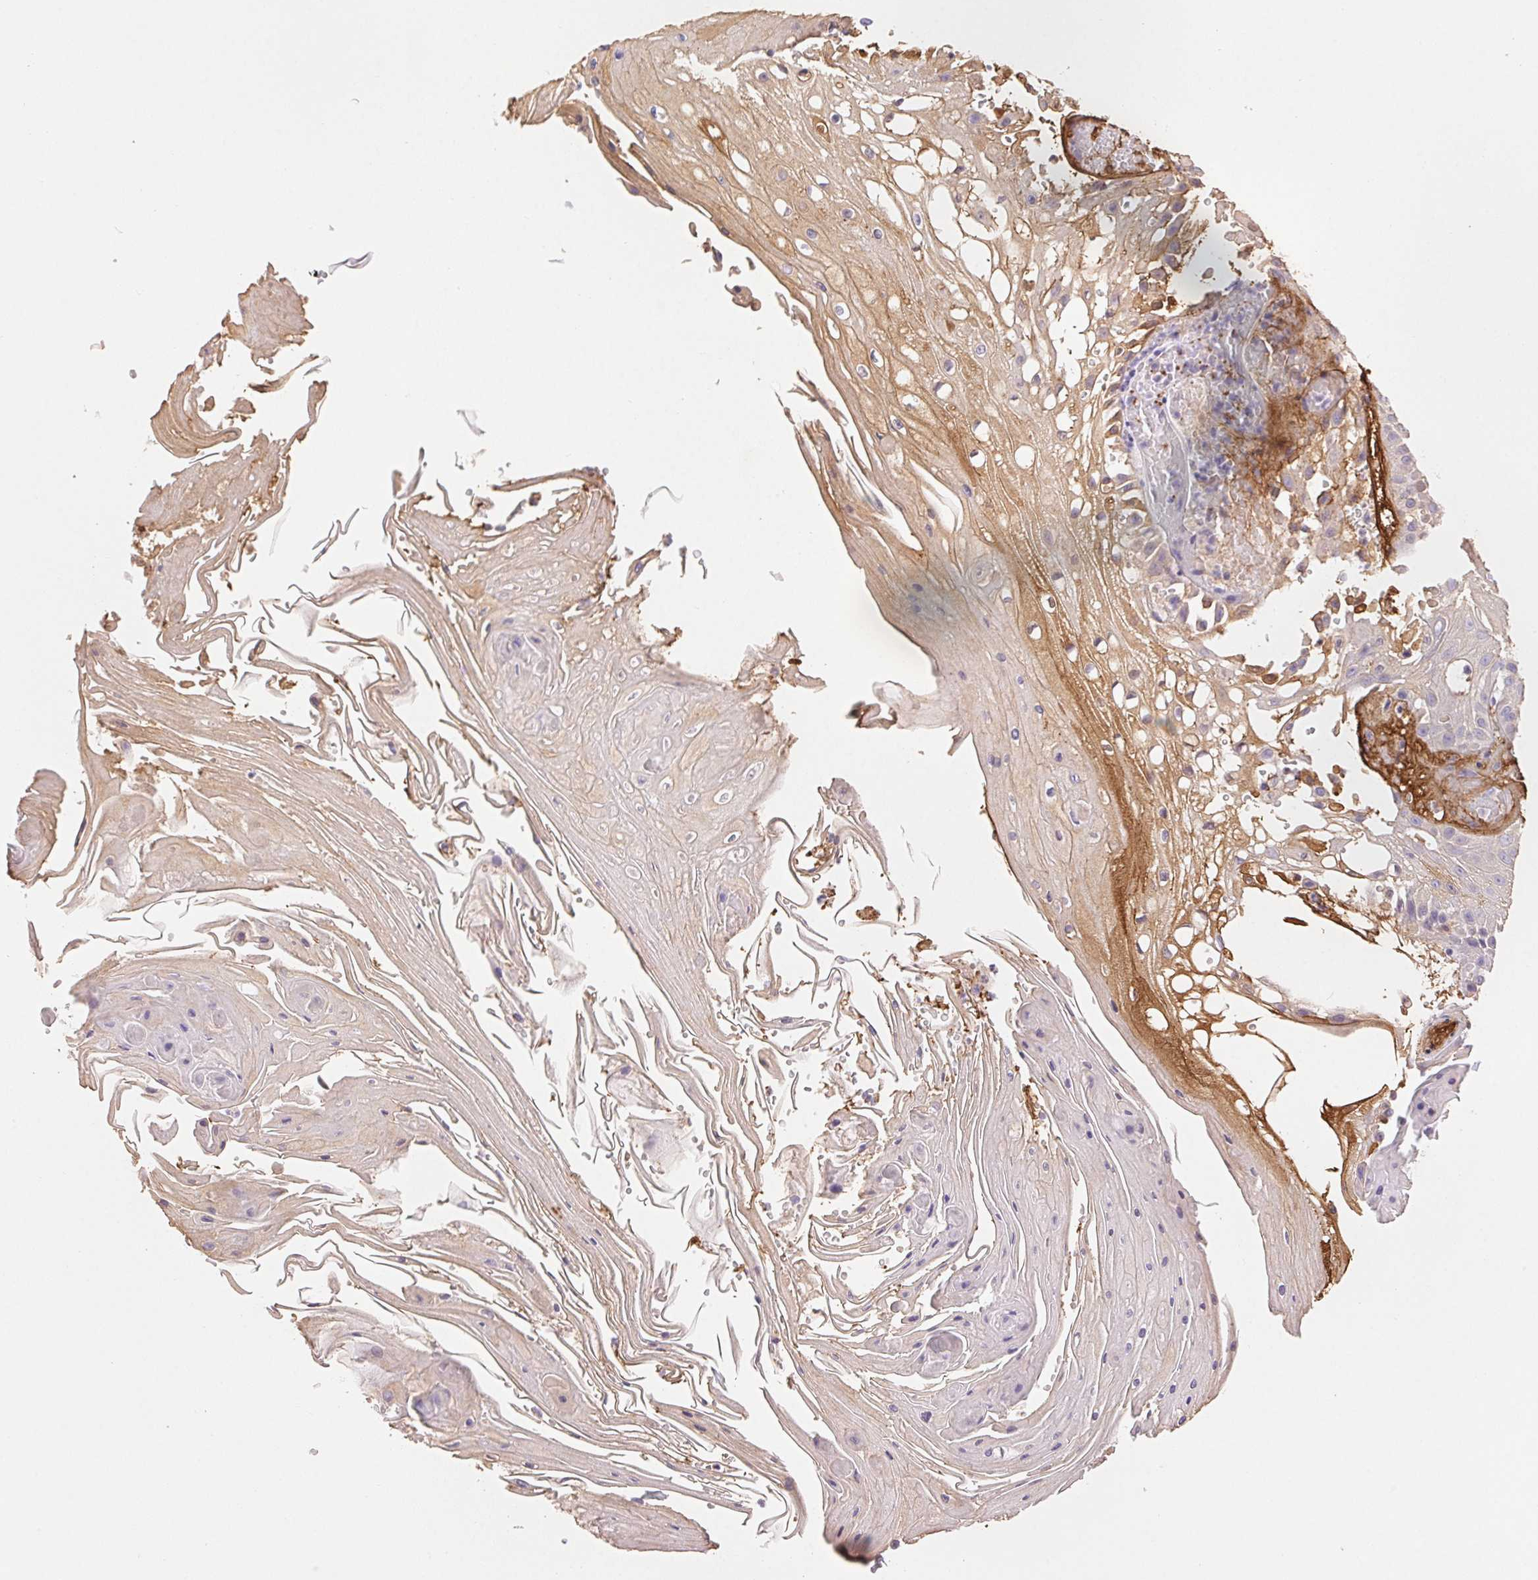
{"staining": {"intensity": "negative", "quantity": "none", "location": "none"}, "tissue": "skin cancer", "cell_type": "Tumor cells", "image_type": "cancer", "snomed": [{"axis": "morphology", "description": "Squamous cell carcinoma, NOS"}, {"axis": "topography", "description": "Skin"}], "caption": "Skin cancer (squamous cell carcinoma) was stained to show a protein in brown. There is no significant positivity in tumor cells.", "gene": "FGA", "patient": {"sex": "male", "age": 70}}